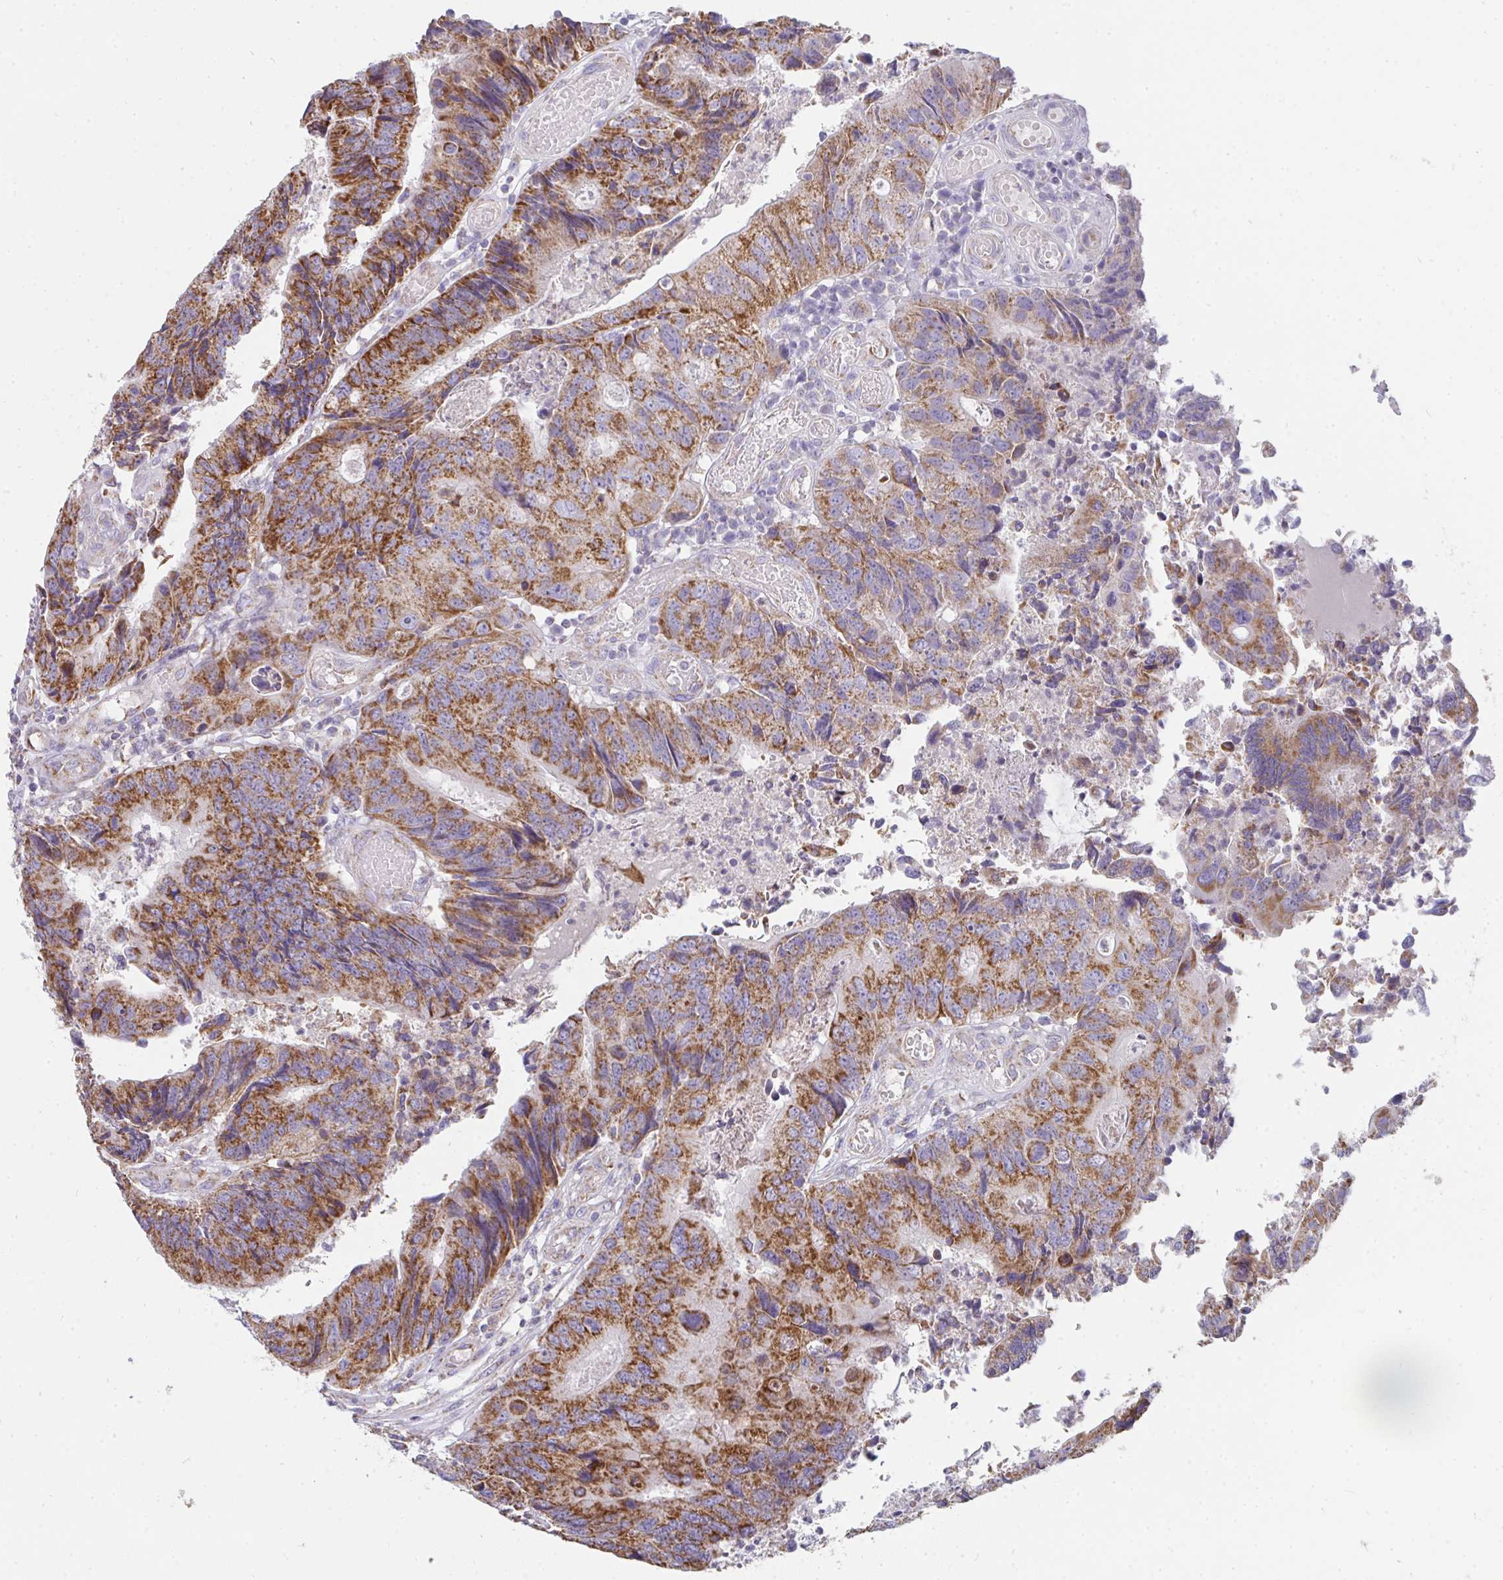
{"staining": {"intensity": "moderate", "quantity": ">75%", "location": "cytoplasmic/membranous"}, "tissue": "colorectal cancer", "cell_type": "Tumor cells", "image_type": "cancer", "snomed": [{"axis": "morphology", "description": "Adenocarcinoma, NOS"}, {"axis": "topography", "description": "Colon"}], "caption": "Immunohistochemistry (IHC) staining of colorectal cancer (adenocarcinoma), which displays medium levels of moderate cytoplasmic/membranous positivity in approximately >75% of tumor cells indicating moderate cytoplasmic/membranous protein expression. The staining was performed using DAB (3,3'-diaminobenzidine) (brown) for protein detection and nuclei were counterstained in hematoxylin (blue).", "gene": "FAHD1", "patient": {"sex": "female", "age": 67}}